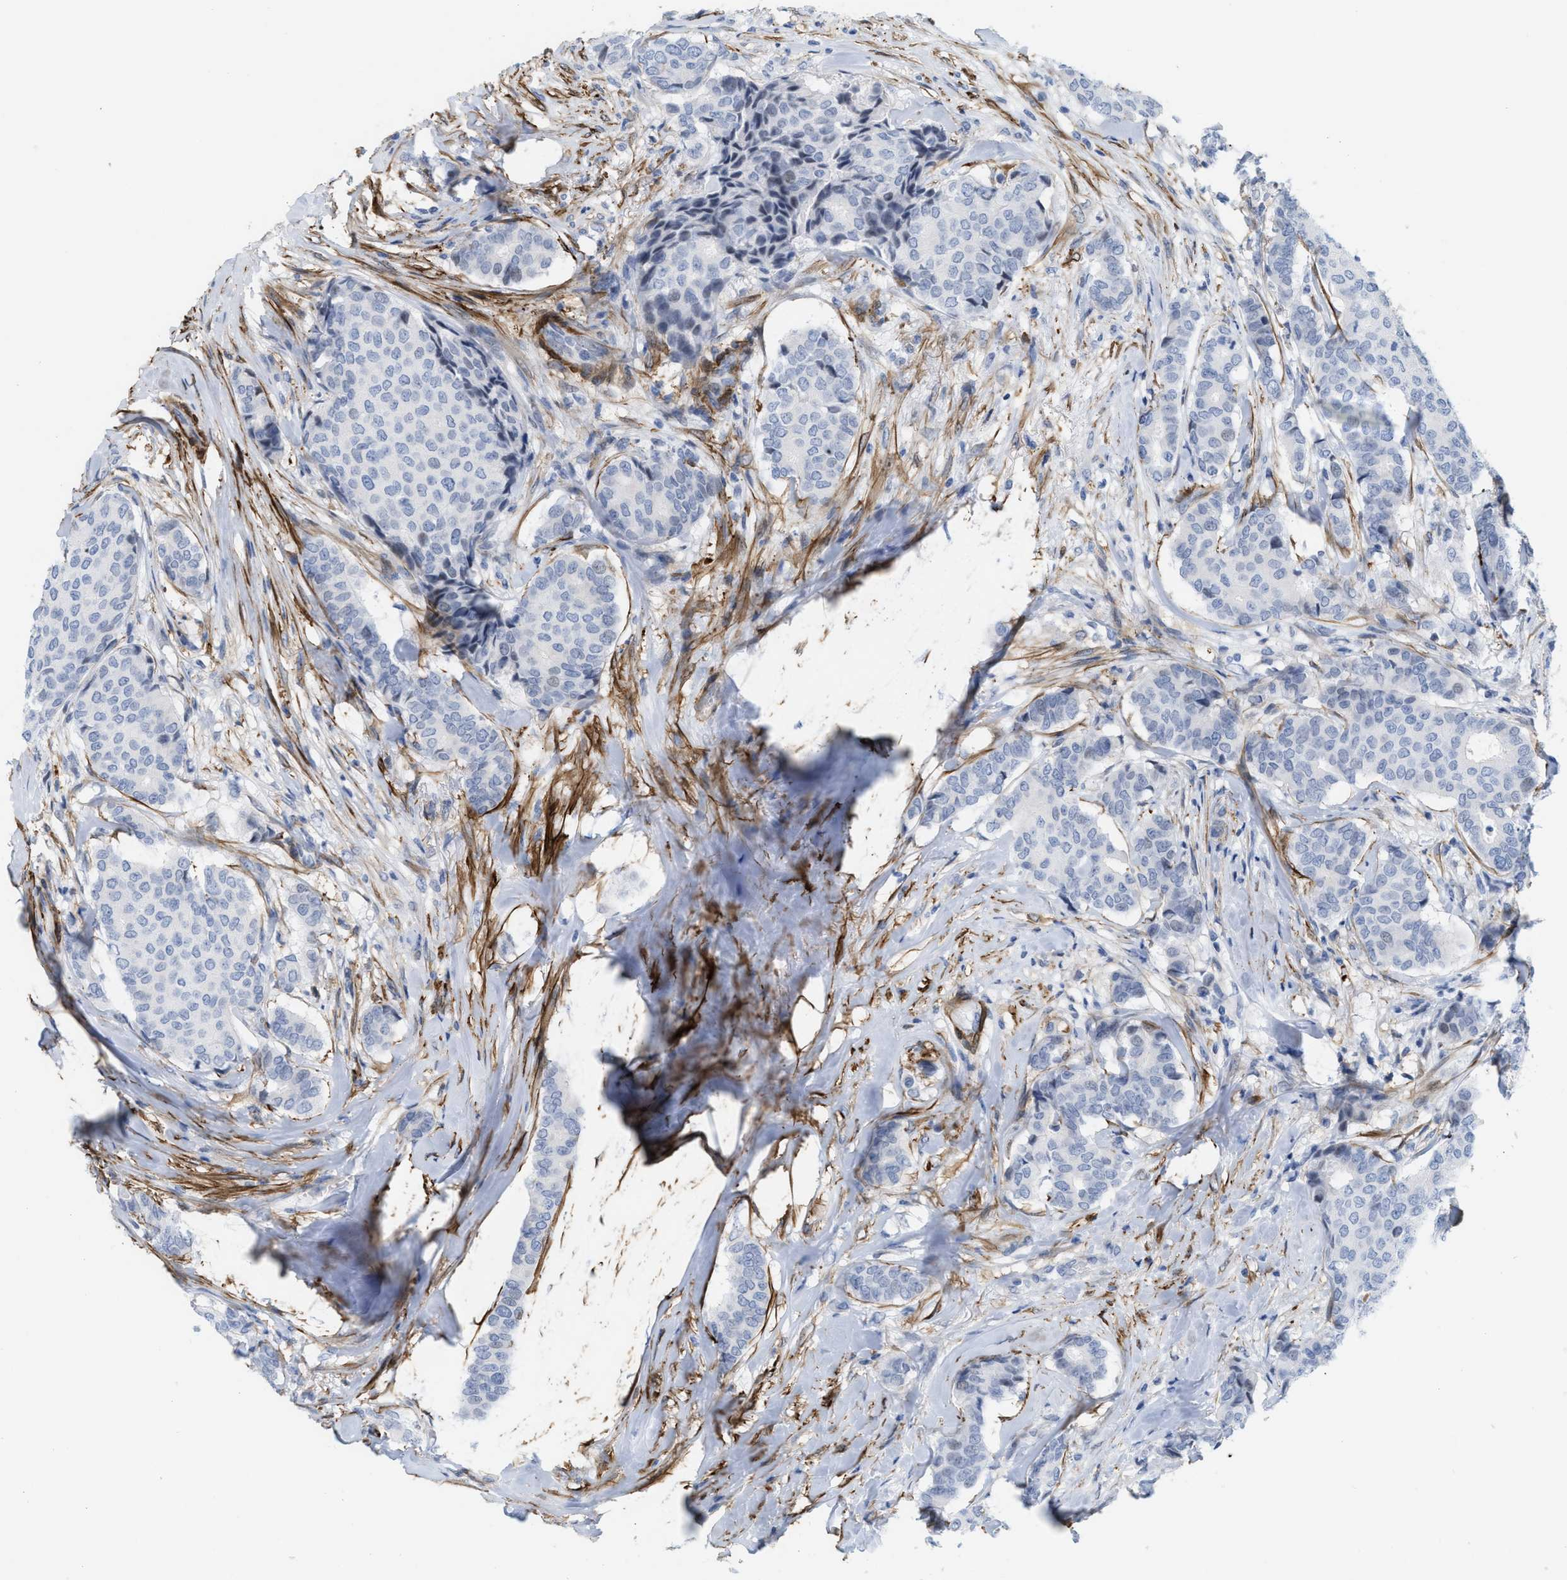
{"staining": {"intensity": "negative", "quantity": "none", "location": "none"}, "tissue": "breast cancer", "cell_type": "Tumor cells", "image_type": "cancer", "snomed": [{"axis": "morphology", "description": "Duct carcinoma"}, {"axis": "topography", "description": "Breast"}], "caption": "Immunohistochemical staining of human breast cancer (invasive ductal carcinoma) exhibits no significant expression in tumor cells.", "gene": "TAGLN", "patient": {"sex": "female", "age": 75}}